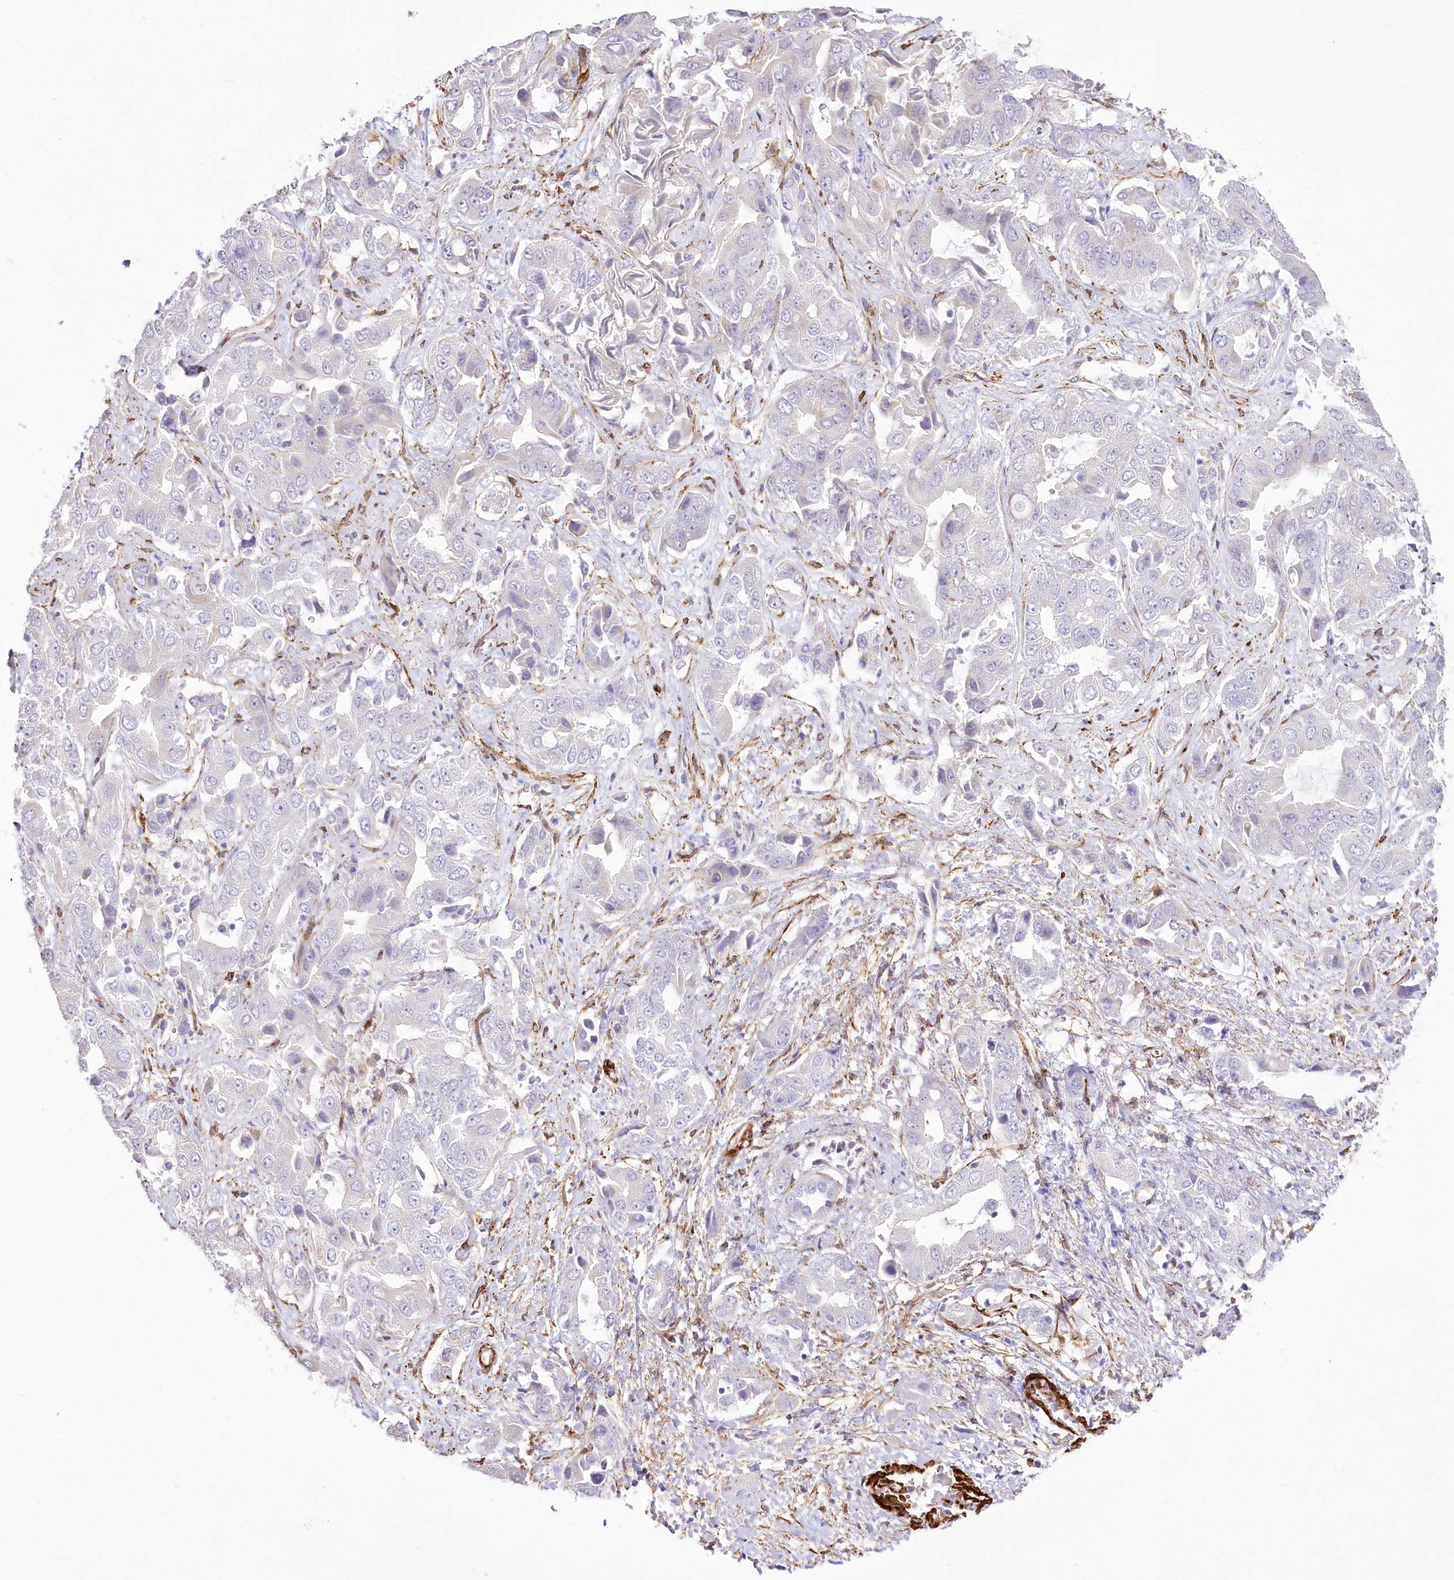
{"staining": {"intensity": "negative", "quantity": "none", "location": "none"}, "tissue": "liver cancer", "cell_type": "Tumor cells", "image_type": "cancer", "snomed": [{"axis": "morphology", "description": "Cholangiocarcinoma"}, {"axis": "topography", "description": "Liver"}], "caption": "The IHC micrograph has no significant positivity in tumor cells of cholangiocarcinoma (liver) tissue.", "gene": "SYNPO2", "patient": {"sex": "female", "age": 52}}